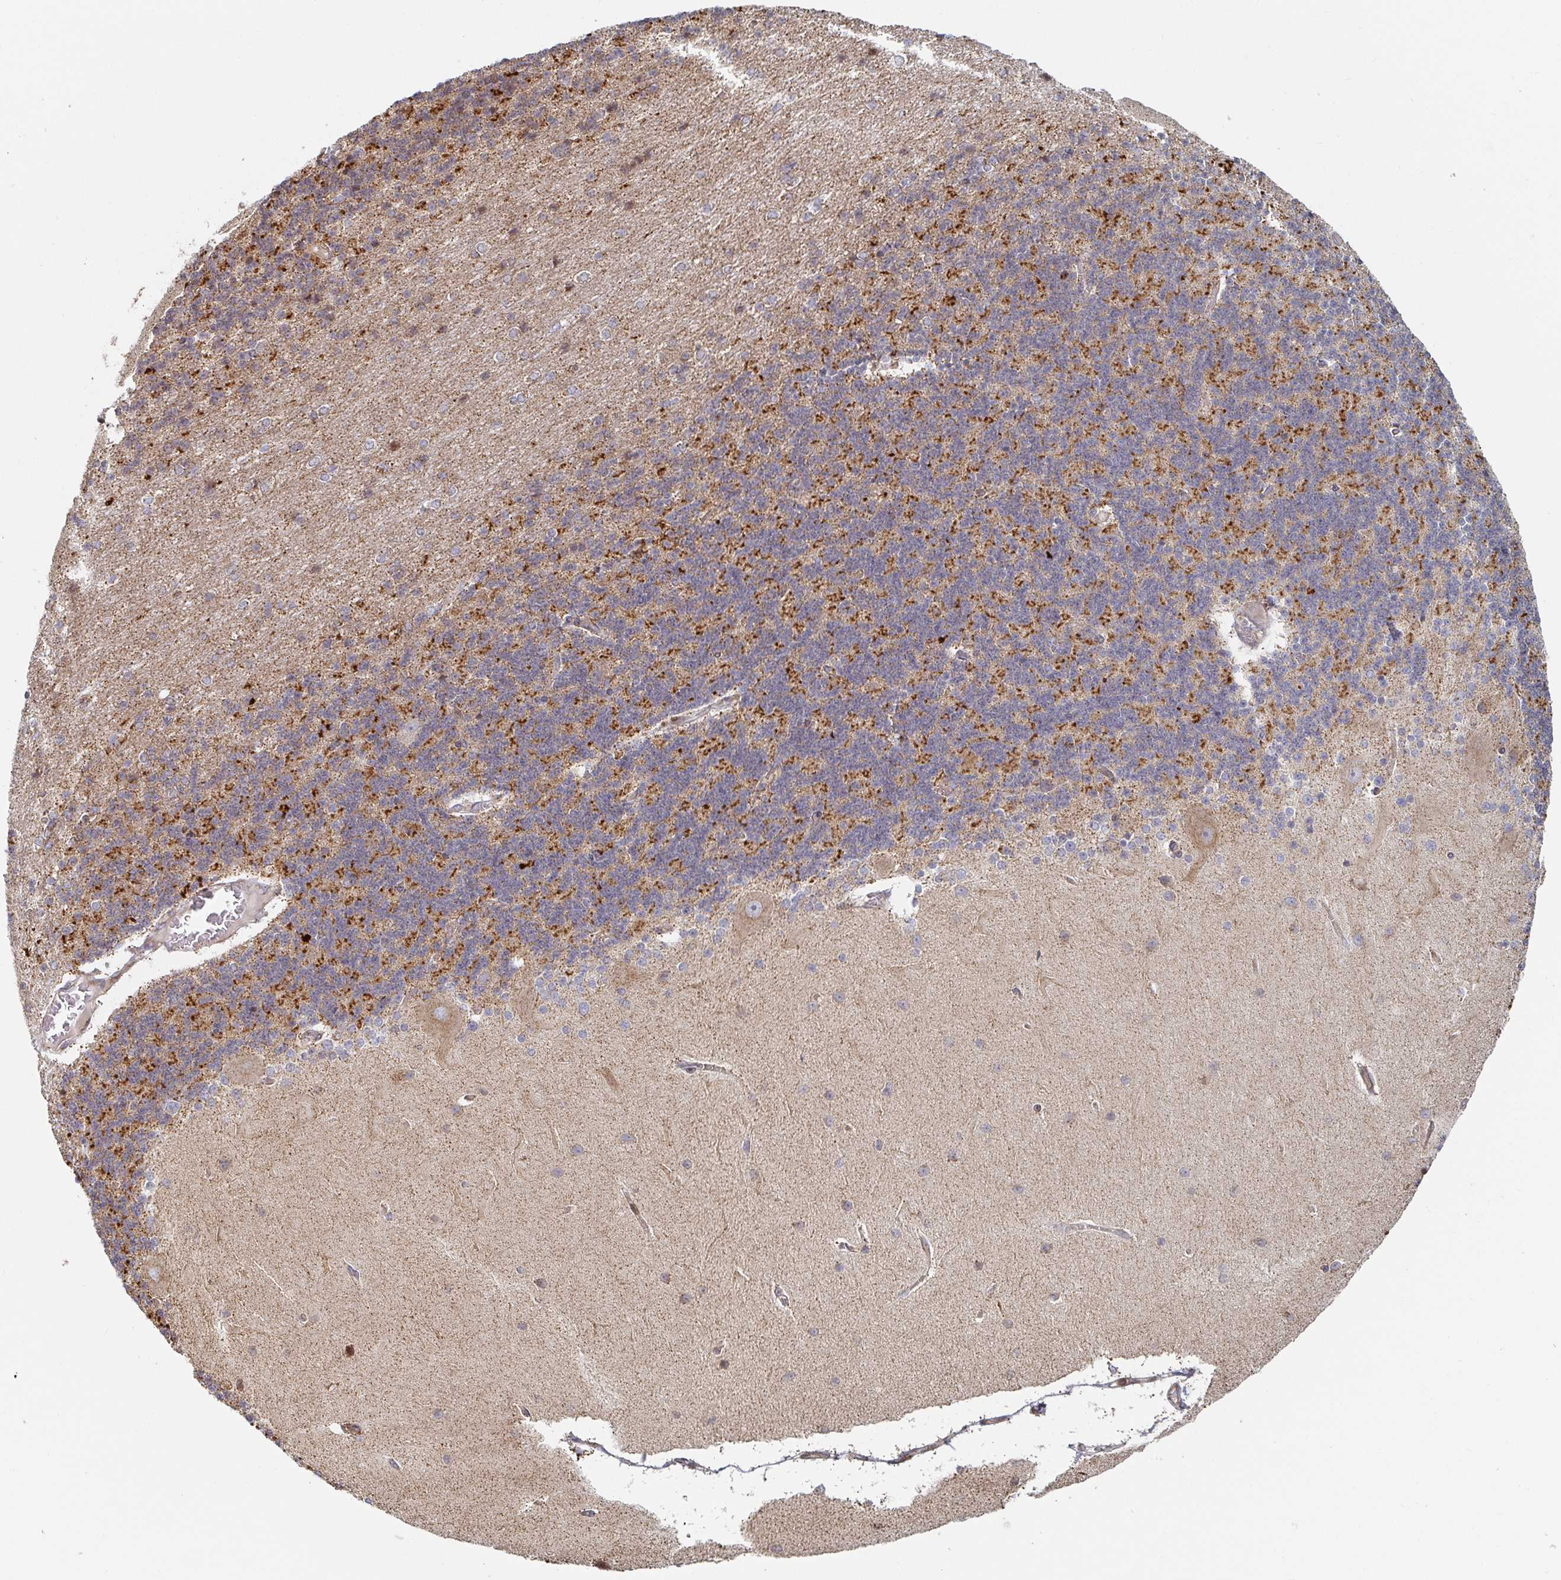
{"staining": {"intensity": "strong", "quantity": "25%-75%", "location": "cytoplasmic/membranous"}, "tissue": "cerebellum", "cell_type": "Cells in granular layer", "image_type": "normal", "snomed": [{"axis": "morphology", "description": "Normal tissue, NOS"}, {"axis": "topography", "description": "Cerebellum"}], "caption": "Cells in granular layer exhibit high levels of strong cytoplasmic/membranous staining in approximately 25%-75% of cells in unremarkable human cerebellum. (Brightfield microscopy of DAB IHC at high magnification).", "gene": "STARD8", "patient": {"sex": "female", "age": 54}}